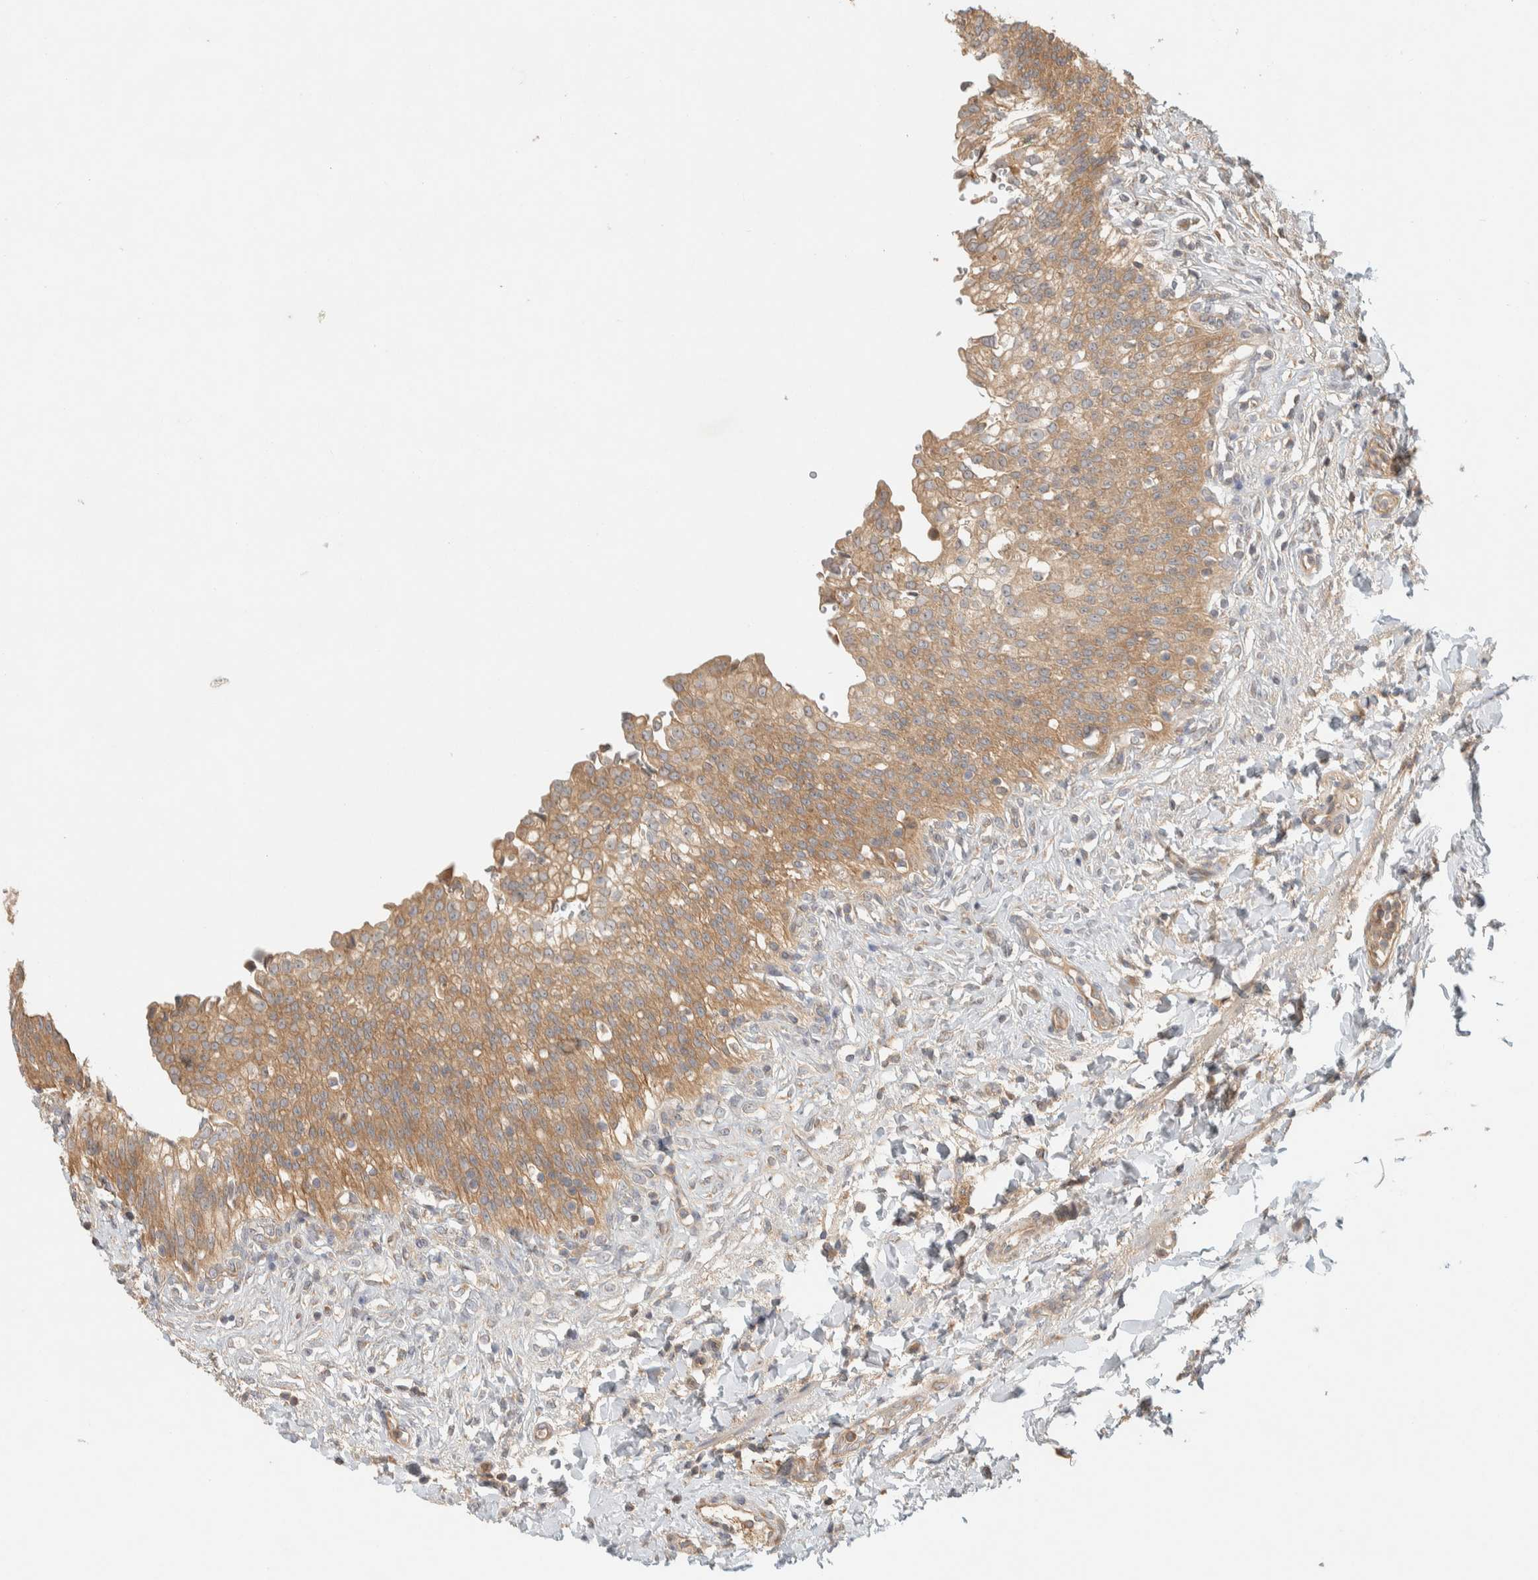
{"staining": {"intensity": "moderate", "quantity": ">75%", "location": "cytoplasmic/membranous"}, "tissue": "urinary bladder", "cell_type": "Urothelial cells", "image_type": "normal", "snomed": [{"axis": "morphology", "description": "Urothelial carcinoma, High grade"}, {"axis": "topography", "description": "Urinary bladder"}], "caption": "Brown immunohistochemical staining in normal human urinary bladder reveals moderate cytoplasmic/membranous positivity in approximately >75% of urothelial cells.", "gene": "FAM167A", "patient": {"sex": "male", "age": 46}}